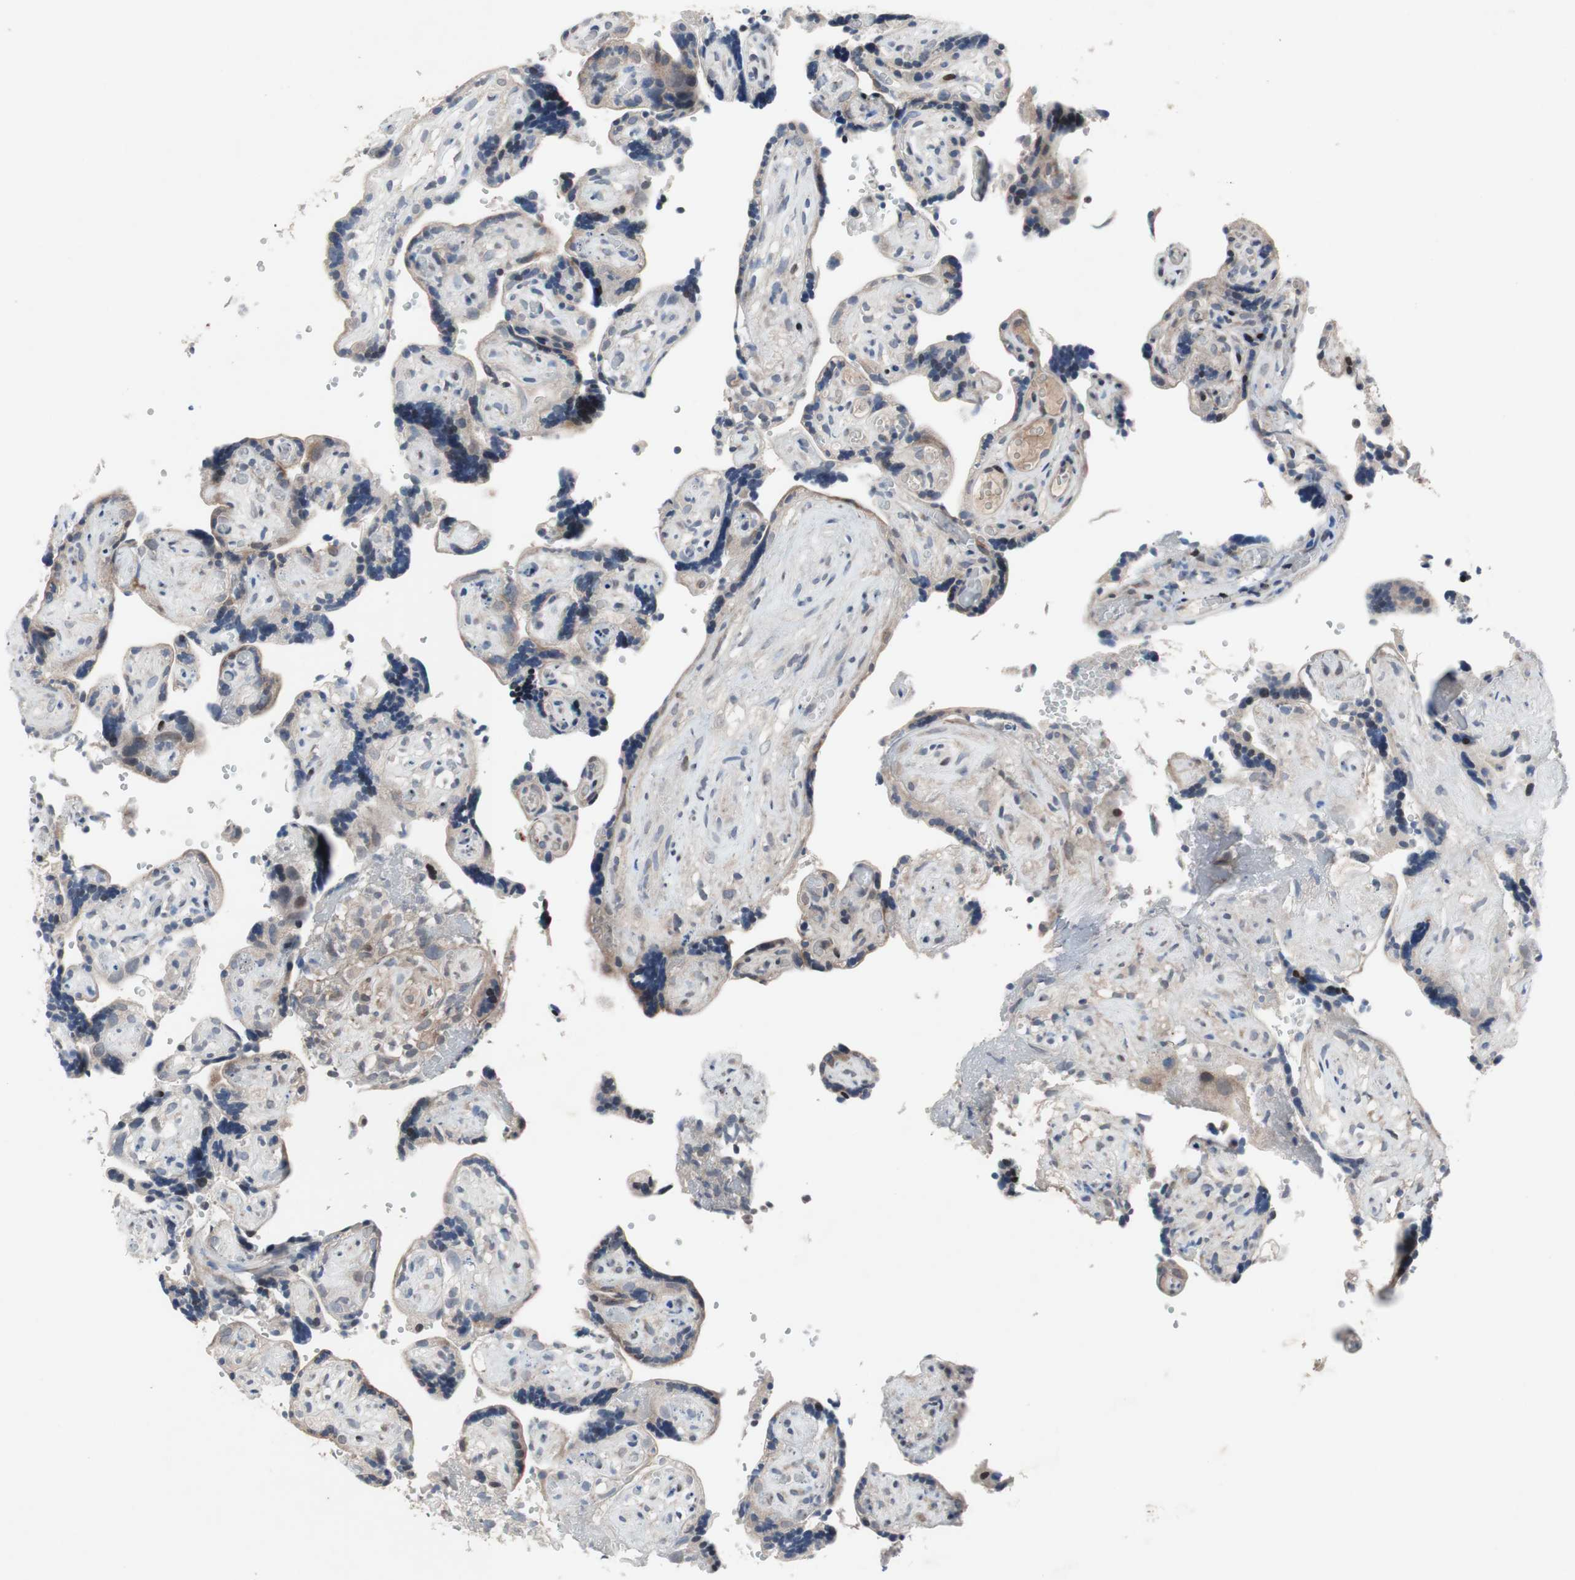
{"staining": {"intensity": "weak", "quantity": "<25%", "location": "cytoplasmic/membranous"}, "tissue": "placenta", "cell_type": "Decidual cells", "image_type": "normal", "snomed": [{"axis": "morphology", "description": "Normal tissue, NOS"}, {"axis": "topography", "description": "Placenta"}], "caption": "DAB immunohistochemical staining of benign placenta demonstrates no significant expression in decidual cells.", "gene": "MUTYH", "patient": {"sex": "female", "age": 30}}